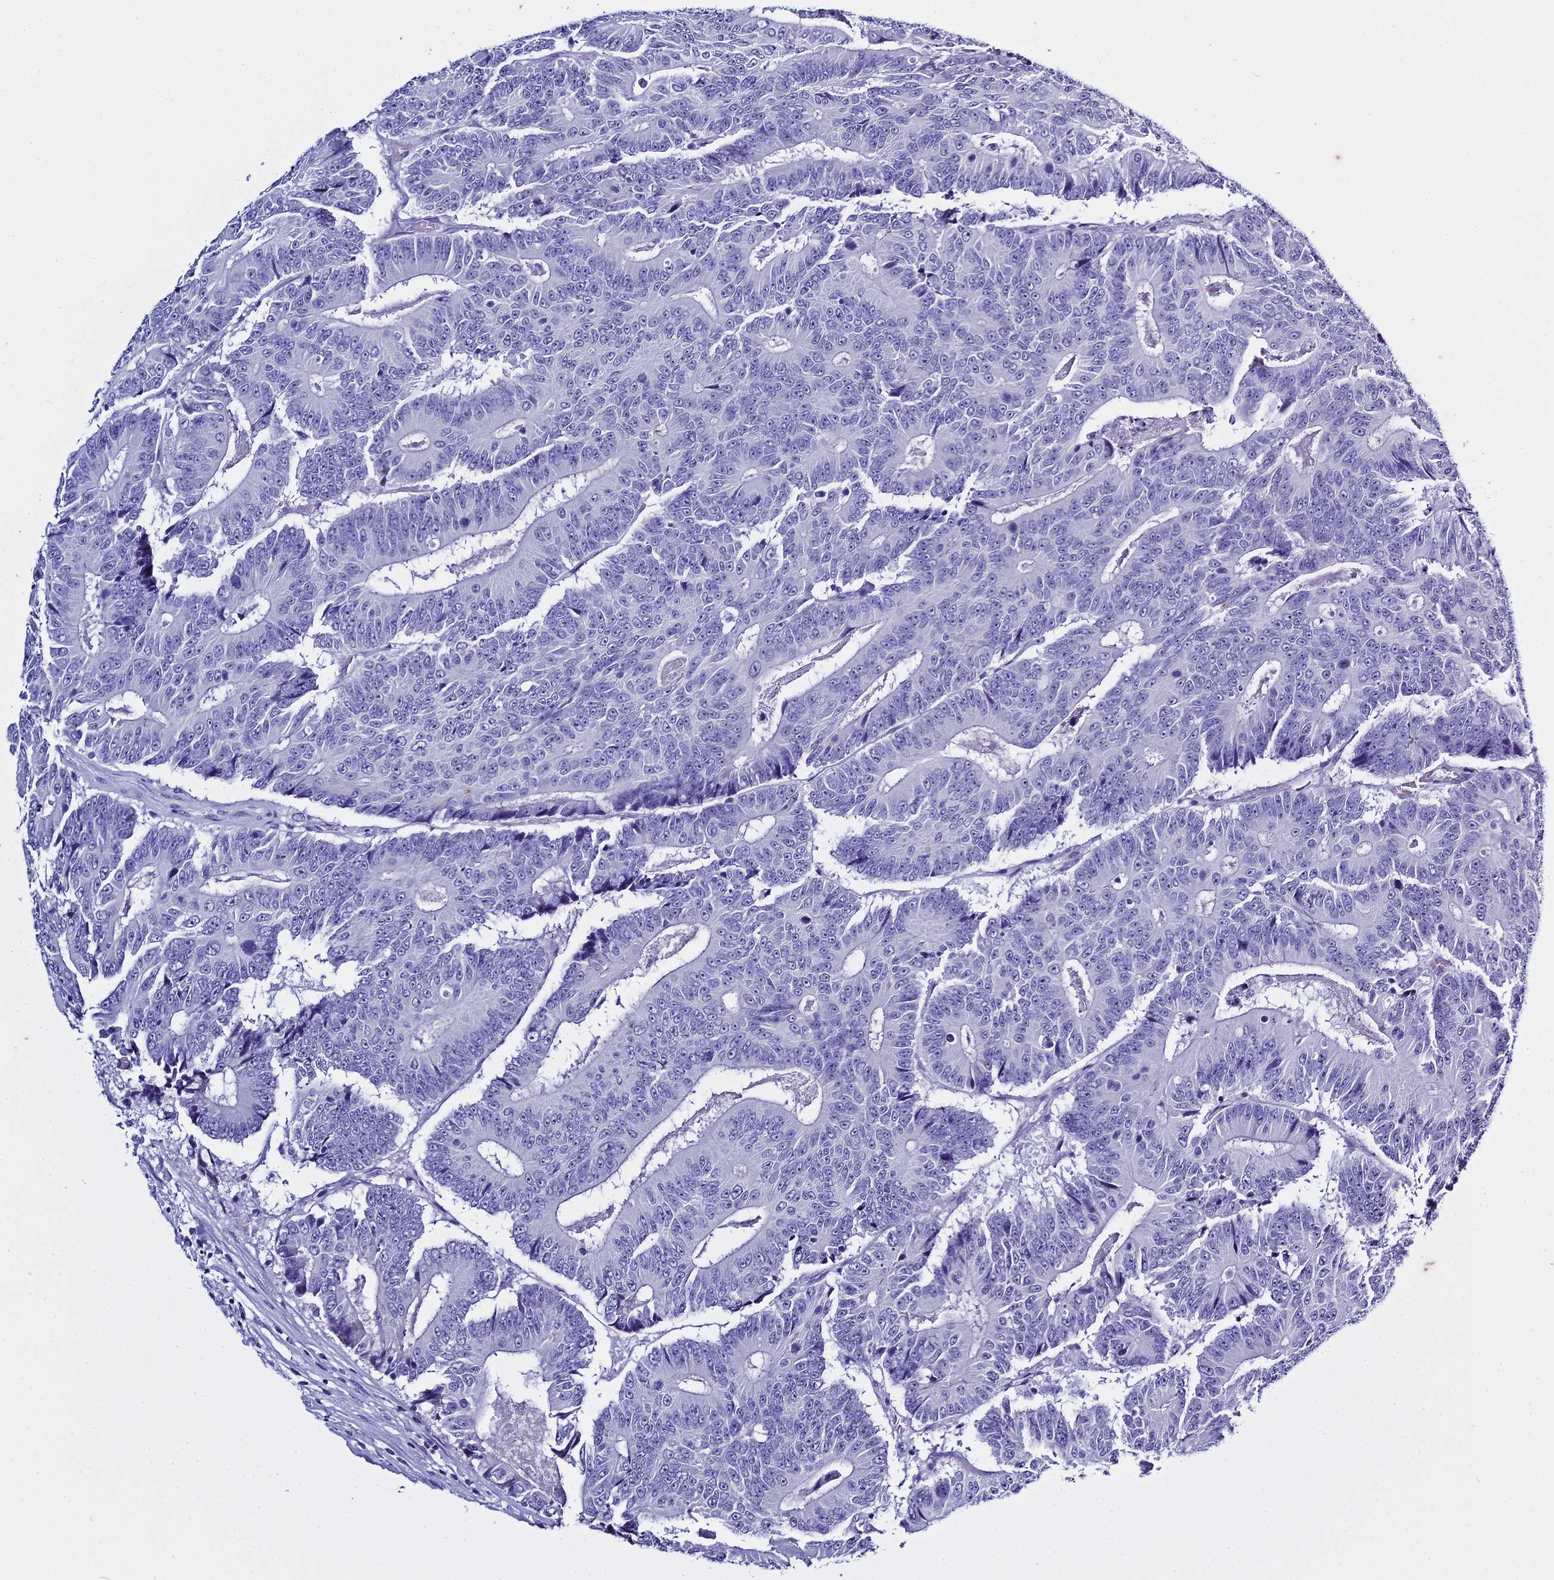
{"staining": {"intensity": "negative", "quantity": "none", "location": "none"}, "tissue": "colorectal cancer", "cell_type": "Tumor cells", "image_type": "cancer", "snomed": [{"axis": "morphology", "description": "Adenocarcinoma, NOS"}, {"axis": "topography", "description": "Colon"}], "caption": "This is a photomicrograph of immunohistochemistry staining of colorectal cancer (adenocarcinoma), which shows no staining in tumor cells.", "gene": "HMGB4", "patient": {"sex": "male", "age": 83}}